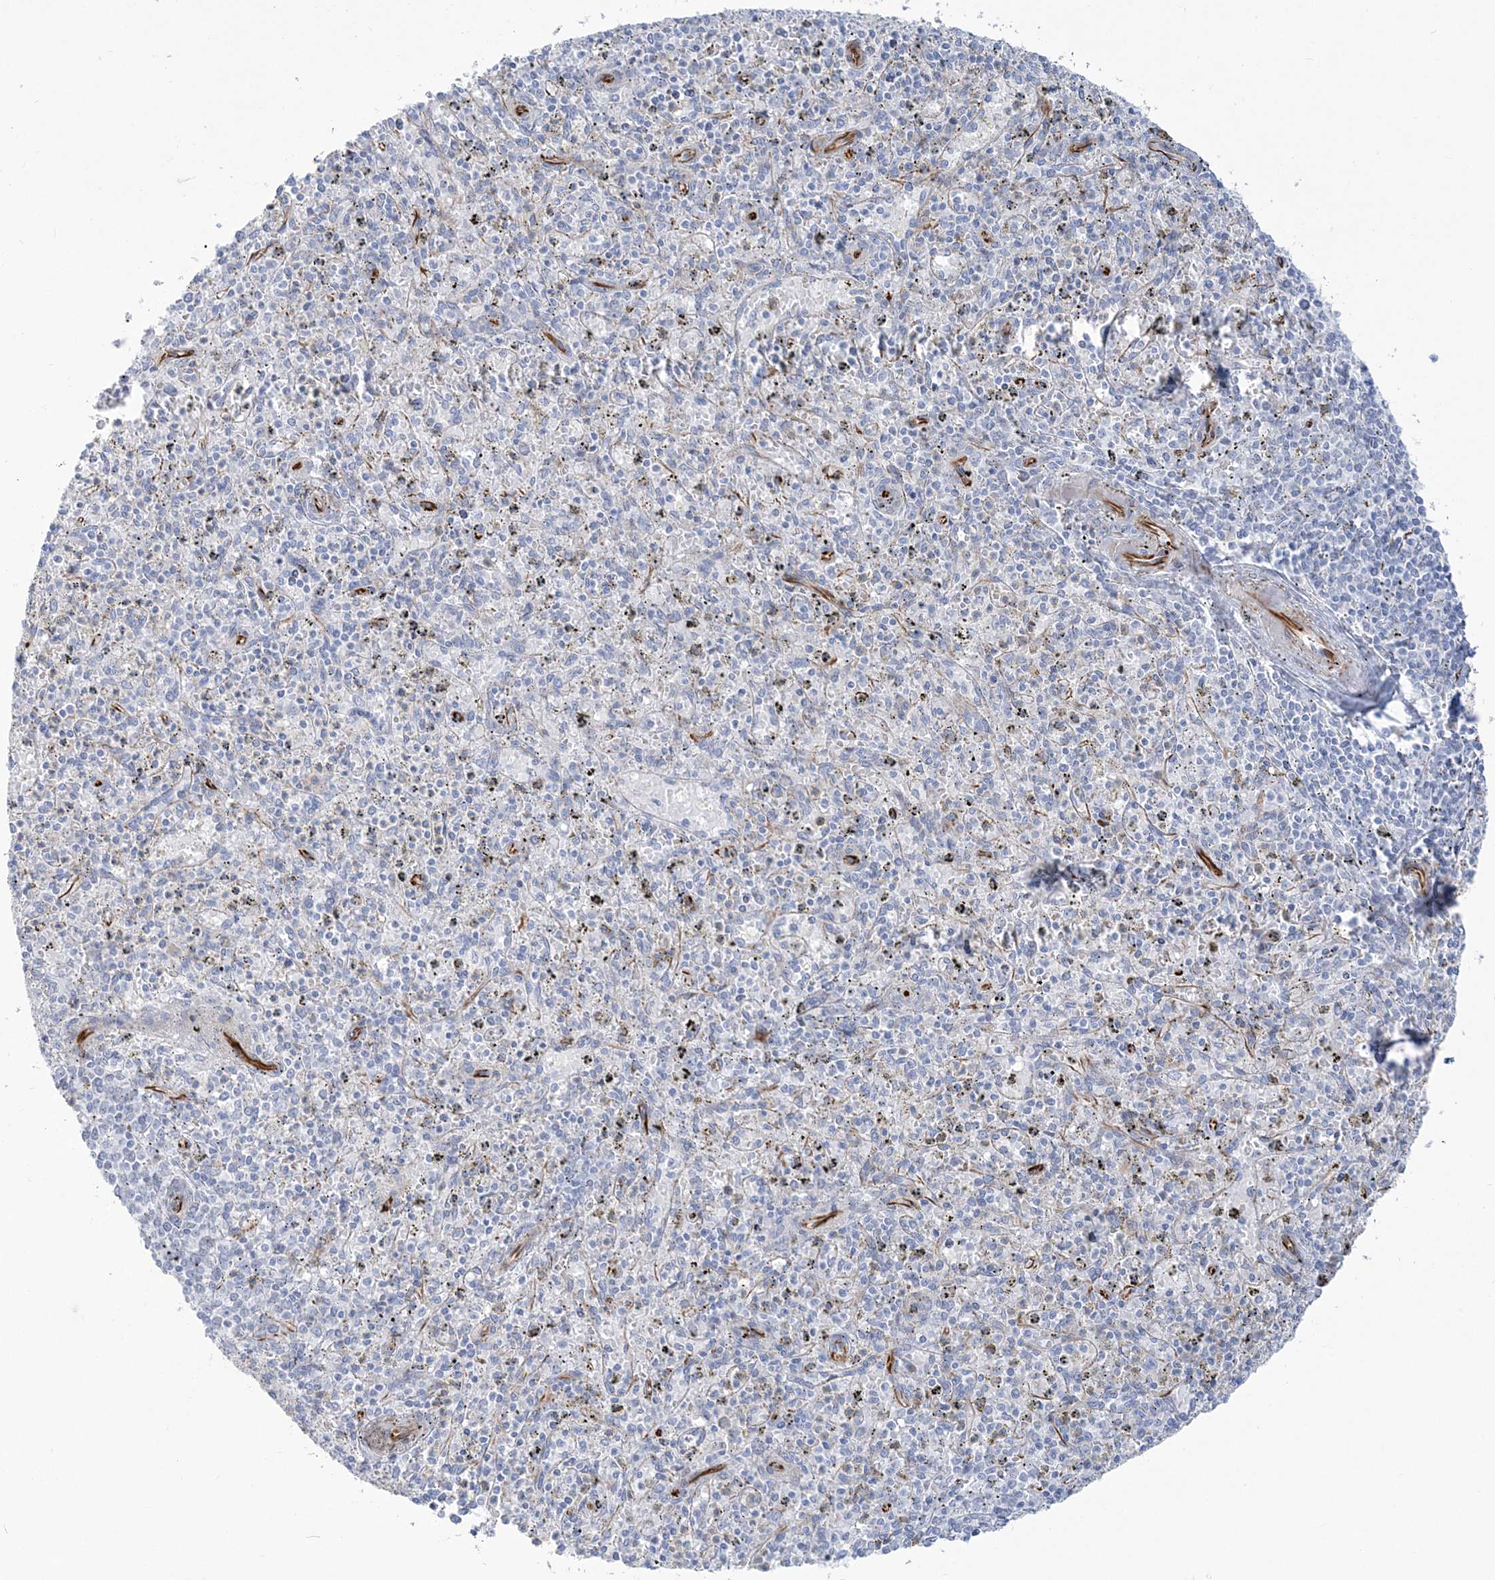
{"staining": {"intensity": "negative", "quantity": "none", "location": "none"}, "tissue": "spleen", "cell_type": "Cells in red pulp", "image_type": "normal", "snomed": [{"axis": "morphology", "description": "Normal tissue, NOS"}, {"axis": "topography", "description": "Spleen"}], "caption": "A photomicrograph of human spleen is negative for staining in cells in red pulp. The staining was performed using DAB to visualize the protein expression in brown, while the nuclei were stained in blue with hematoxylin (Magnification: 20x).", "gene": "PPIL6", "patient": {"sex": "male", "age": 72}}